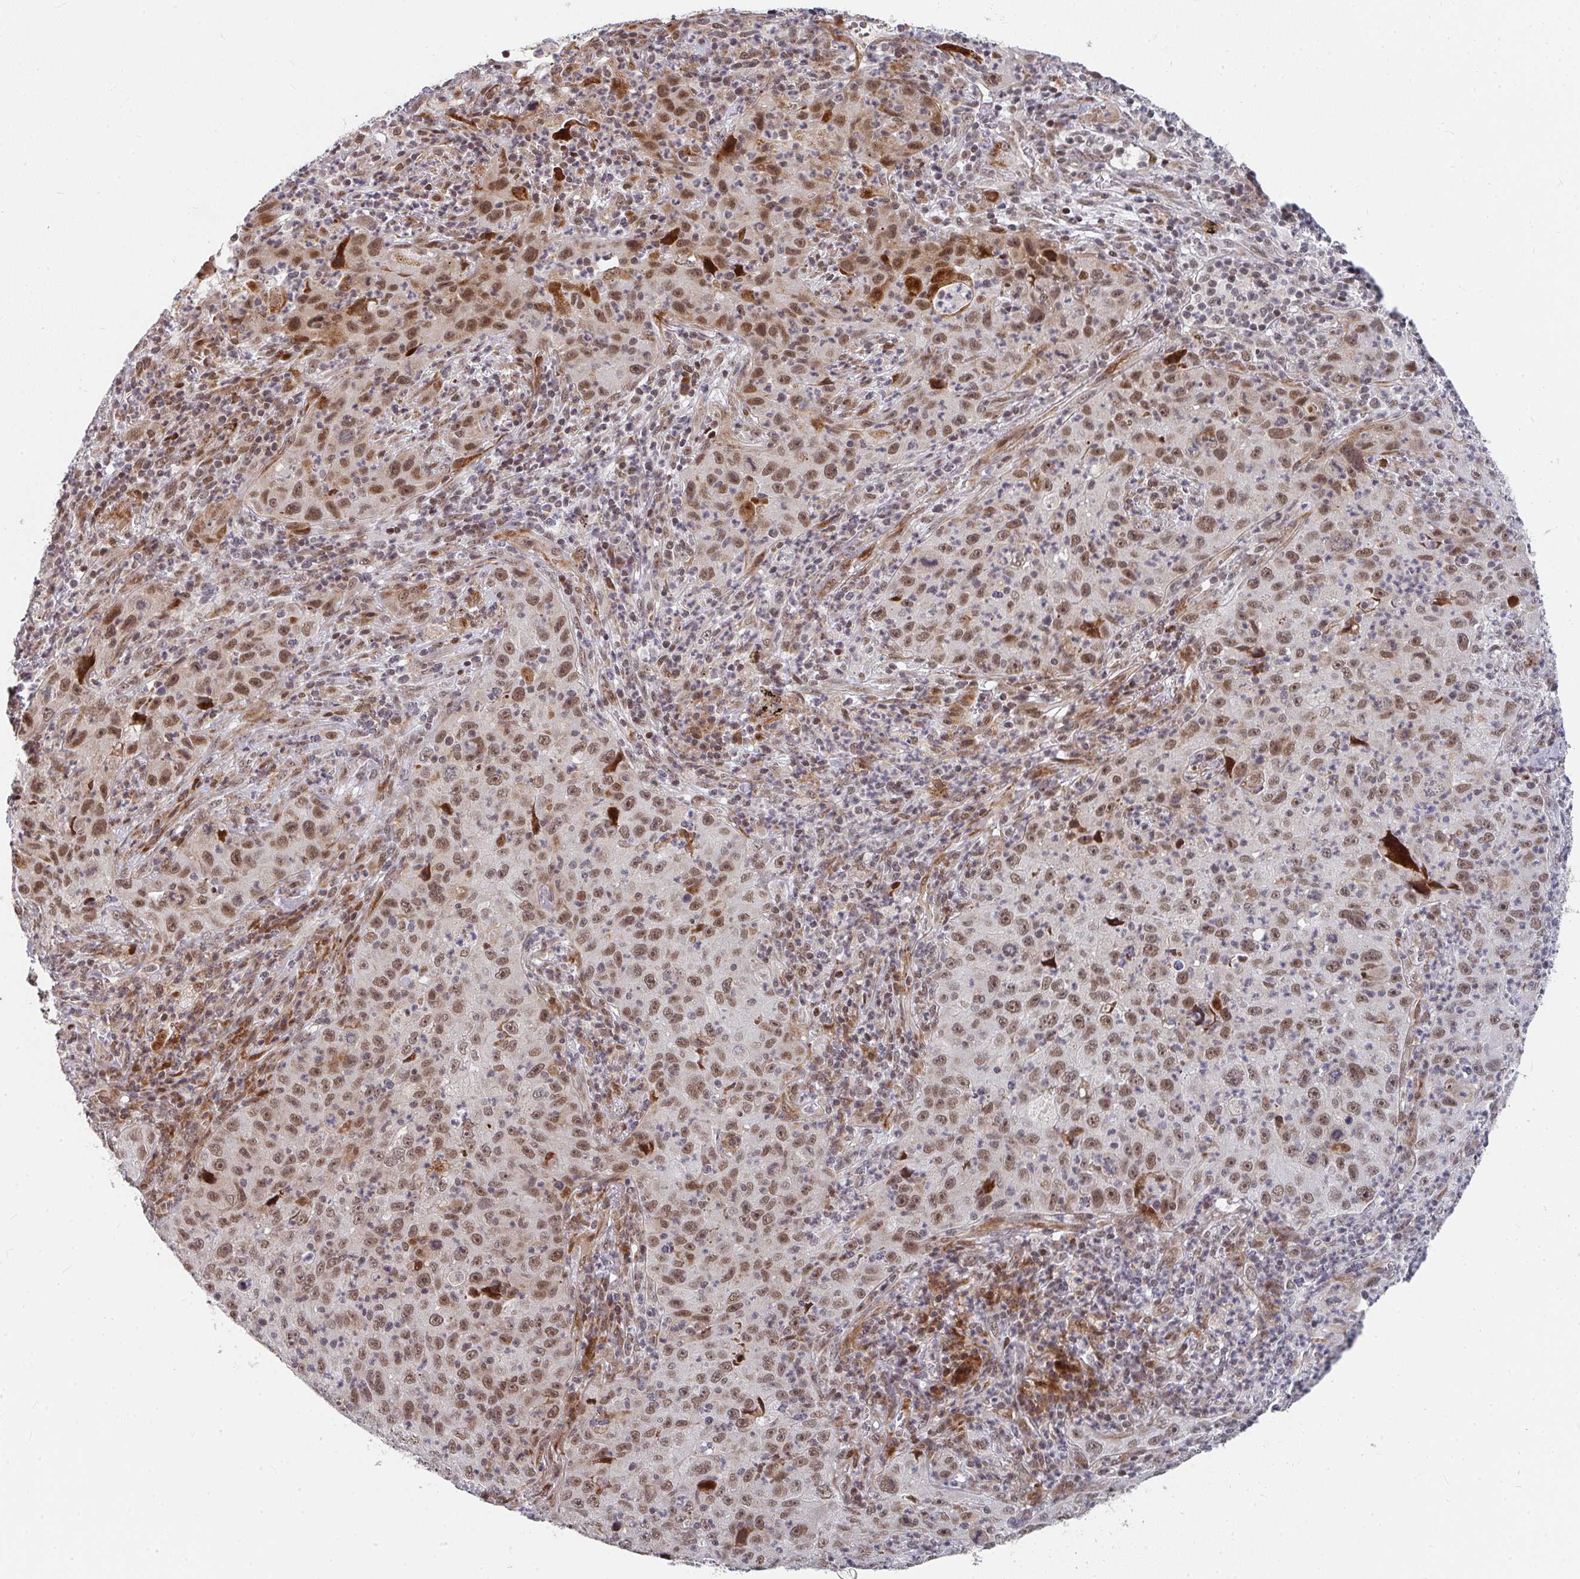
{"staining": {"intensity": "moderate", "quantity": ">75%", "location": "nuclear"}, "tissue": "lung cancer", "cell_type": "Tumor cells", "image_type": "cancer", "snomed": [{"axis": "morphology", "description": "Squamous cell carcinoma, NOS"}, {"axis": "topography", "description": "Lung"}], "caption": "Lung cancer stained for a protein (brown) reveals moderate nuclear positive expression in about >75% of tumor cells.", "gene": "RBBP5", "patient": {"sex": "male", "age": 71}}